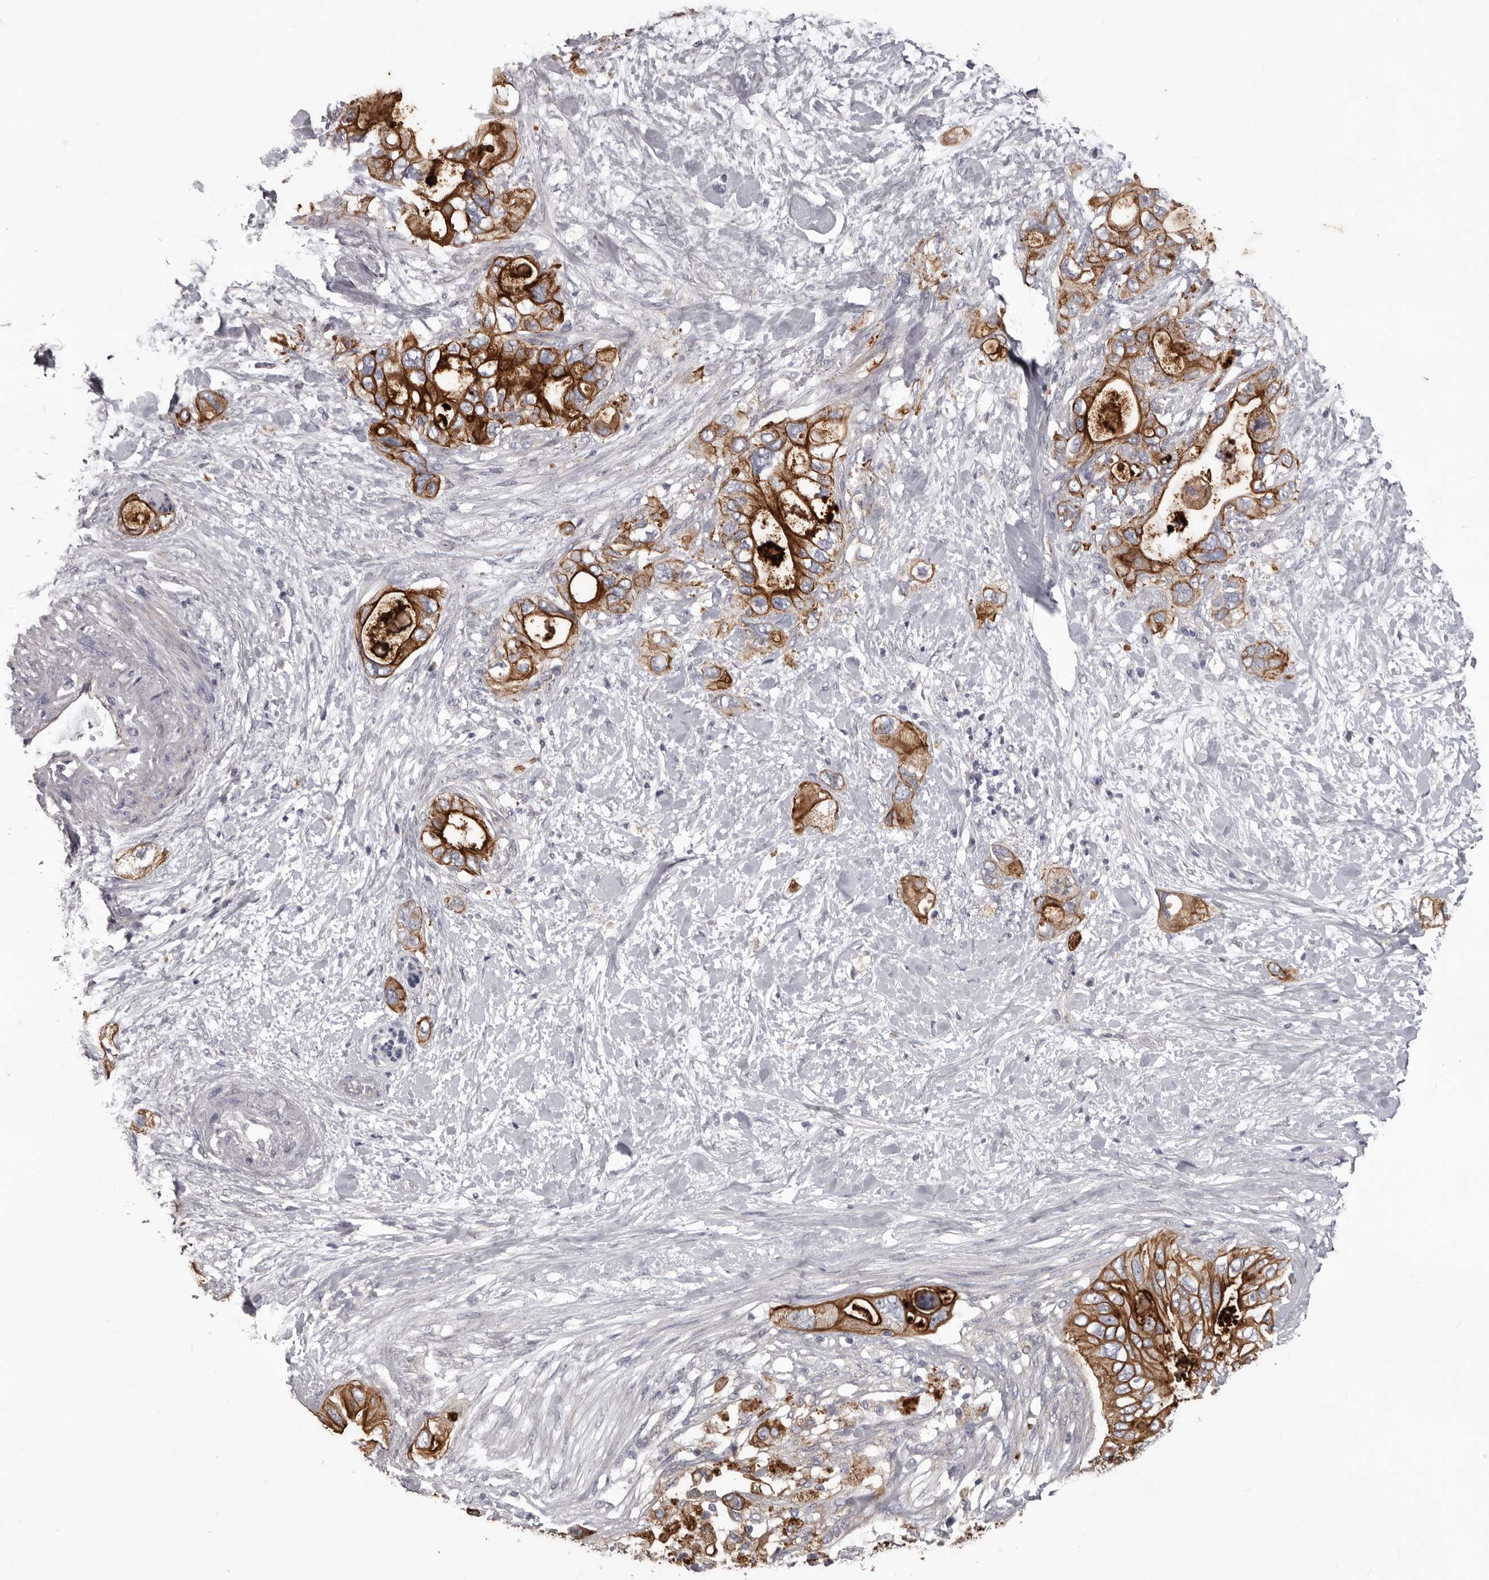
{"staining": {"intensity": "strong", "quantity": ">75%", "location": "cytoplasmic/membranous"}, "tissue": "pancreatic cancer", "cell_type": "Tumor cells", "image_type": "cancer", "snomed": [{"axis": "morphology", "description": "Adenocarcinoma, NOS"}, {"axis": "topography", "description": "Pancreas"}], "caption": "Adenocarcinoma (pancreatic) tissue exhibits strong cytoplasmic/membranous staining in approximately >75% of tumor cells, visualized by immunohistochemistry.", "gene": "LPAR6", "patient": {"sex": "female", "age": 56}}